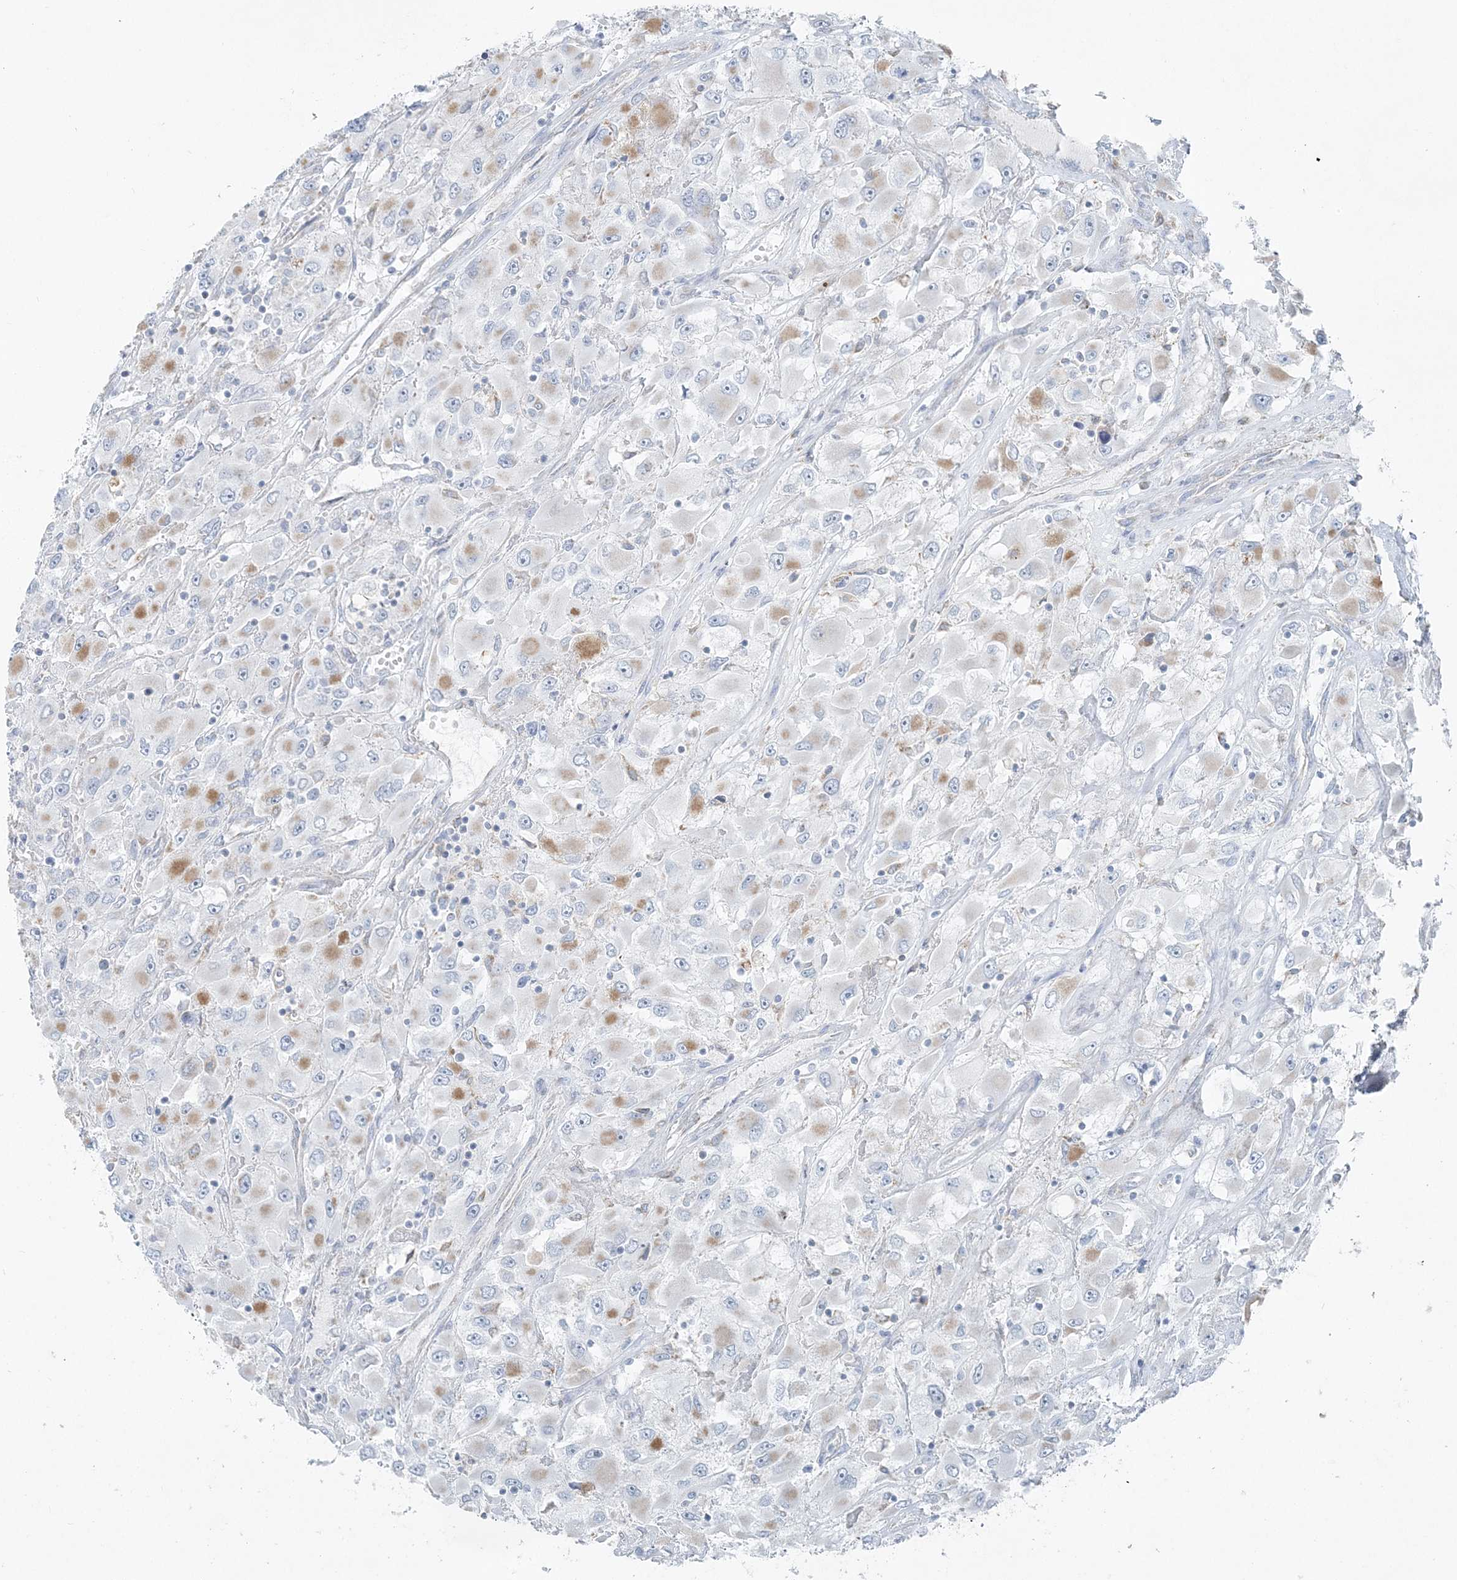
{"staining": {"intensity": "moderate", "quantity": "<25%", "location": "cytoplasmic/membranous"}, "tissue": "renal cancer", "cell_type": "Tumor cells", "image_type": "cancer", "snomed": [{"axis": "morphology", "description": "Adenocarcinoma, NOS"}, {"axis": "topography", "description": "Kidney"}], "caption": "Renal adenocarcinoma tissue shows moderate cytoplasmic/membranous expression in approximately <25% of tumor cells, visualized by immunohistochemistry.", "gene": "PCCB", "patient": {"sex": "female", "age": 52}}